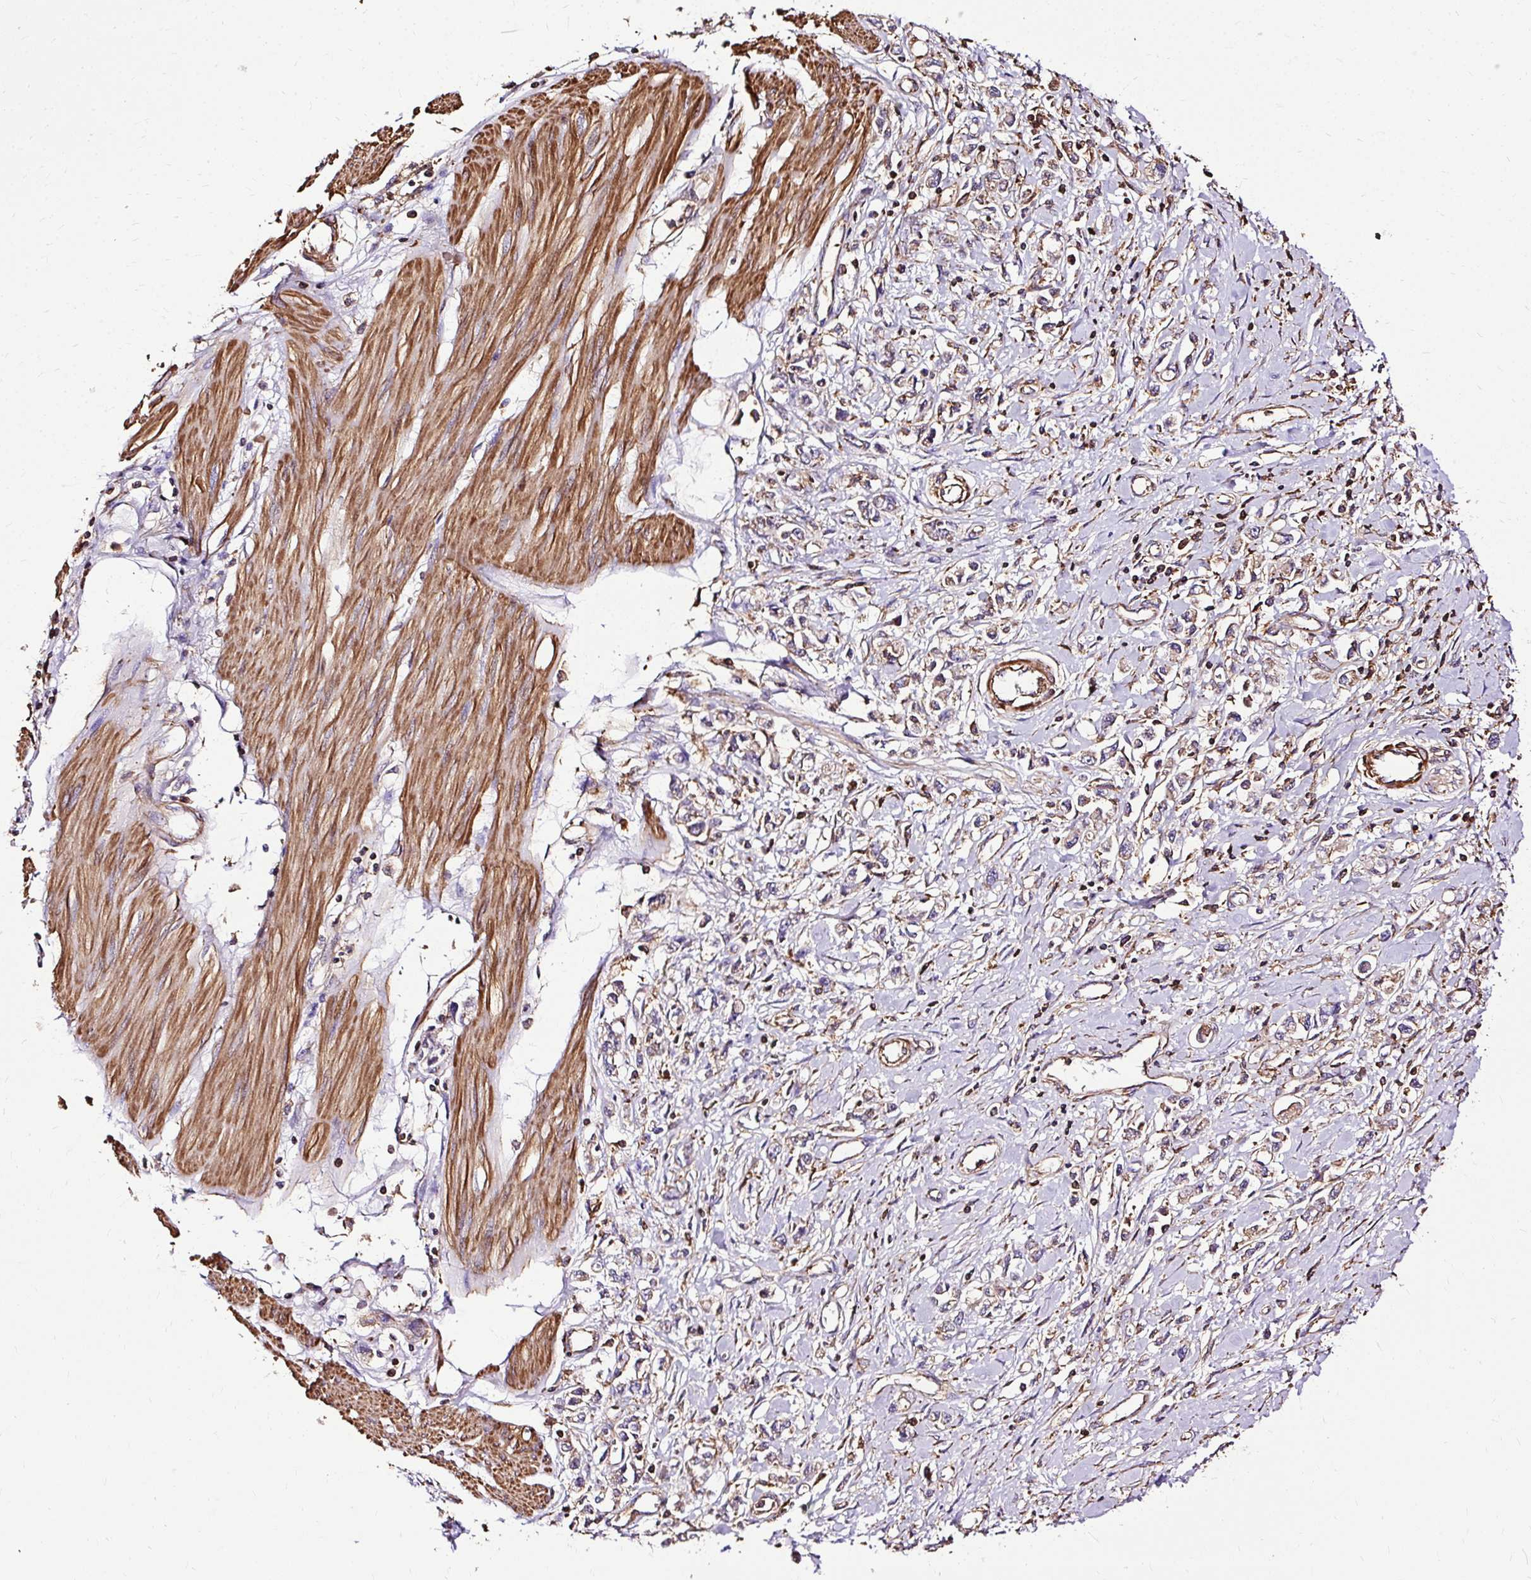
{"staining": {"intensity": "weak", "quantity": "25%-75%", "location": "cytoplasmic/membranous"}, "tissue": "stomach cancer", "cell_type": "Tumor cells", "image_type": "cancer", "snomed": [{"axis": "morphology", "description": "Adenocarcinoma, NOS"}, {"axis": "topography", "description": "Stomach"}], "caption": "Immunohistochemistry (IHC) (DAB) staining of human stomach adenocarcinoma displays weak cytoplasmic/membranous protein positivity in approximately 25%-75% of tumor cells.", "gene": "KLHL11", "patient": {"sex": "female", "age": 76}}